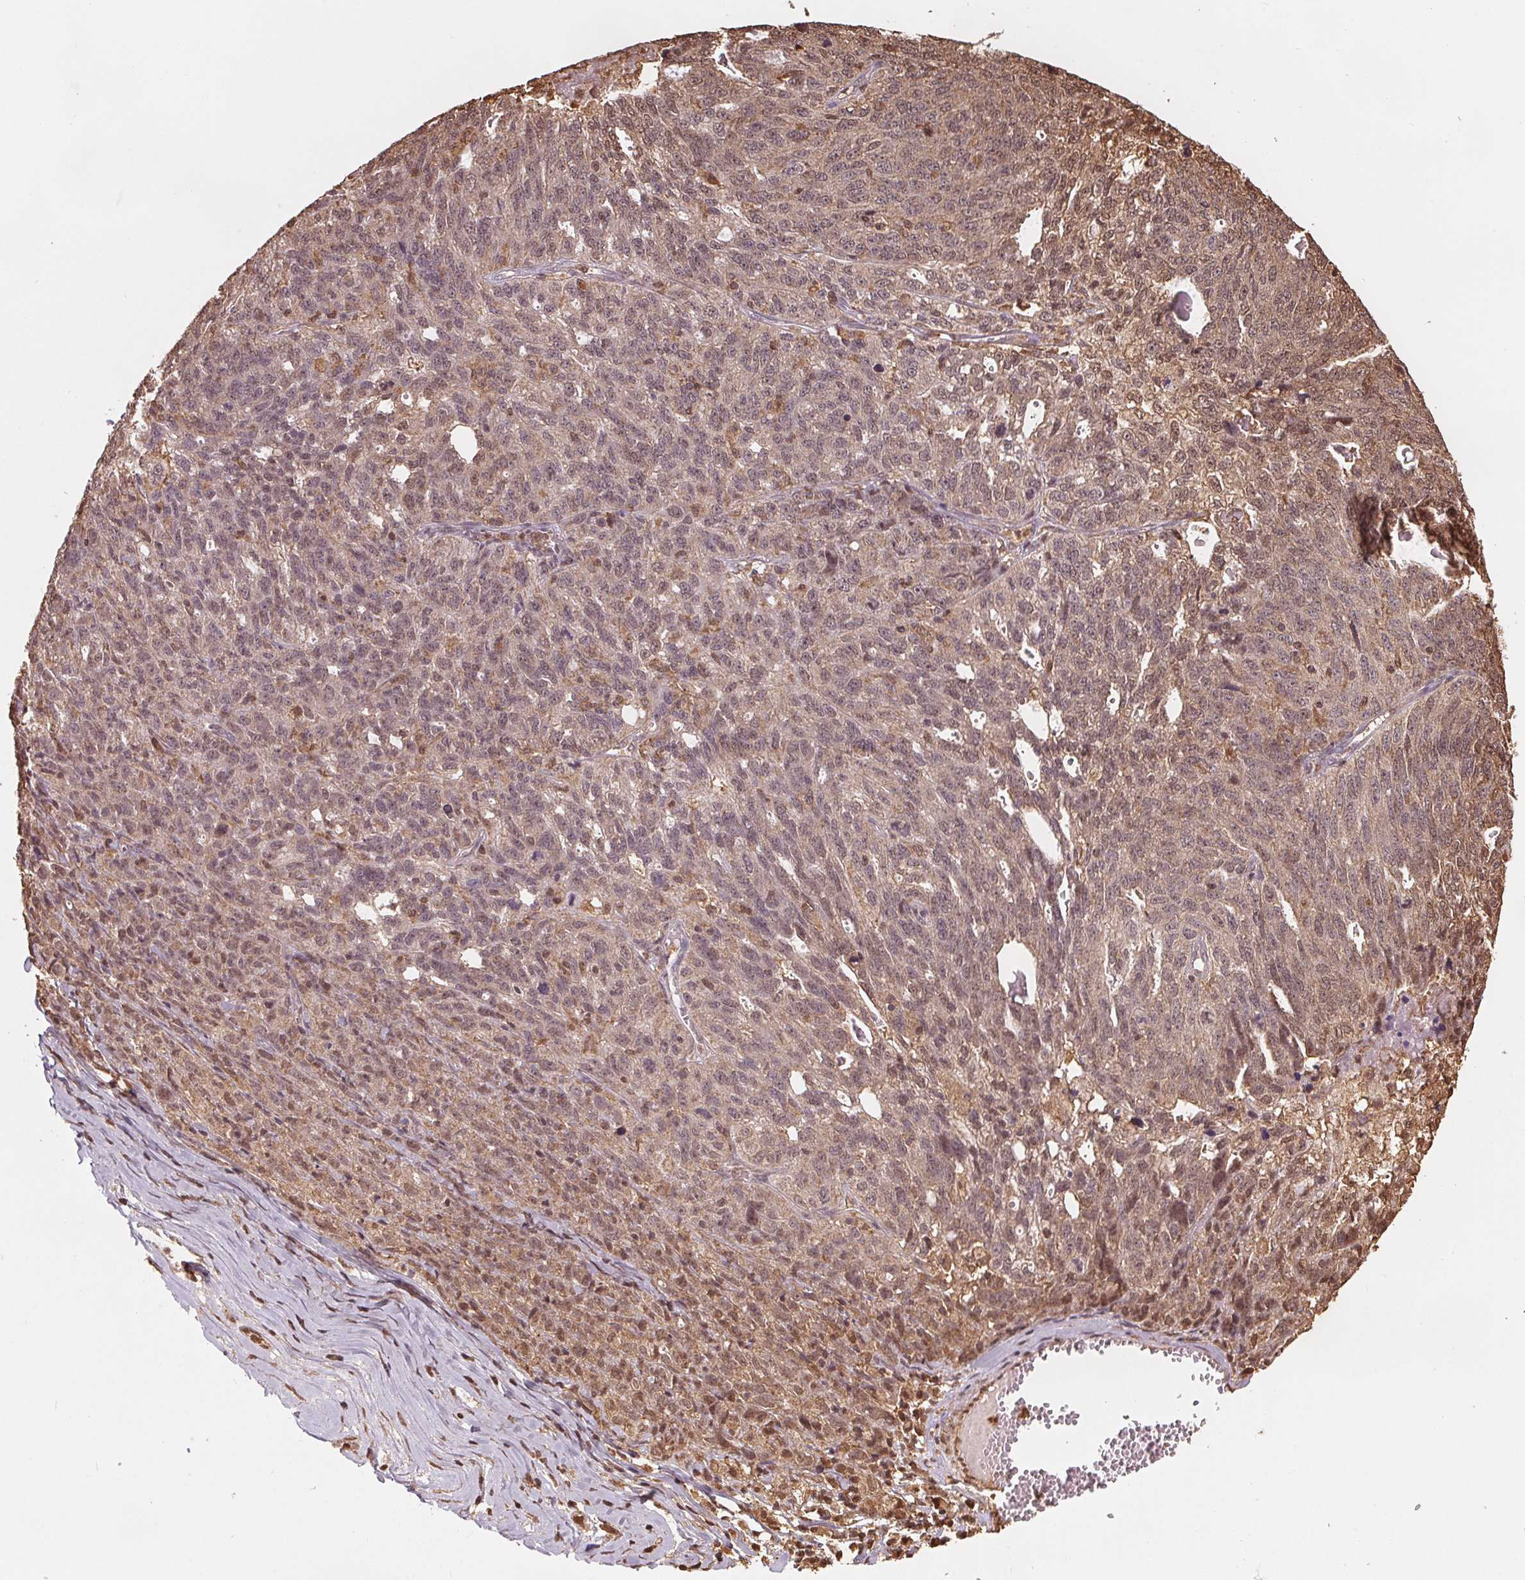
{"staining": {"intensity": "moderate", "quantity": ">75%", "location": "cytoplasmic/membranous,nuclear"}, "tissue": "ovarian cancer", "cell_type": "Tumor cells", "image_type": "cancer", "snomed": [{"axis": "morphology", "description": "Cystadenocarcinoma, serous, NOS"}, {"axis": "topography", "description": "Ovary"}], "caption": "The immunohistochemical stain highlights moderate cytoplasmic/membranous and nuclear positivity in tumor cells of serous cystadenocarcinoma (ovarian) tissue.", "gene": "ENO1", "patient": {"sex": "female", "age": 71}}